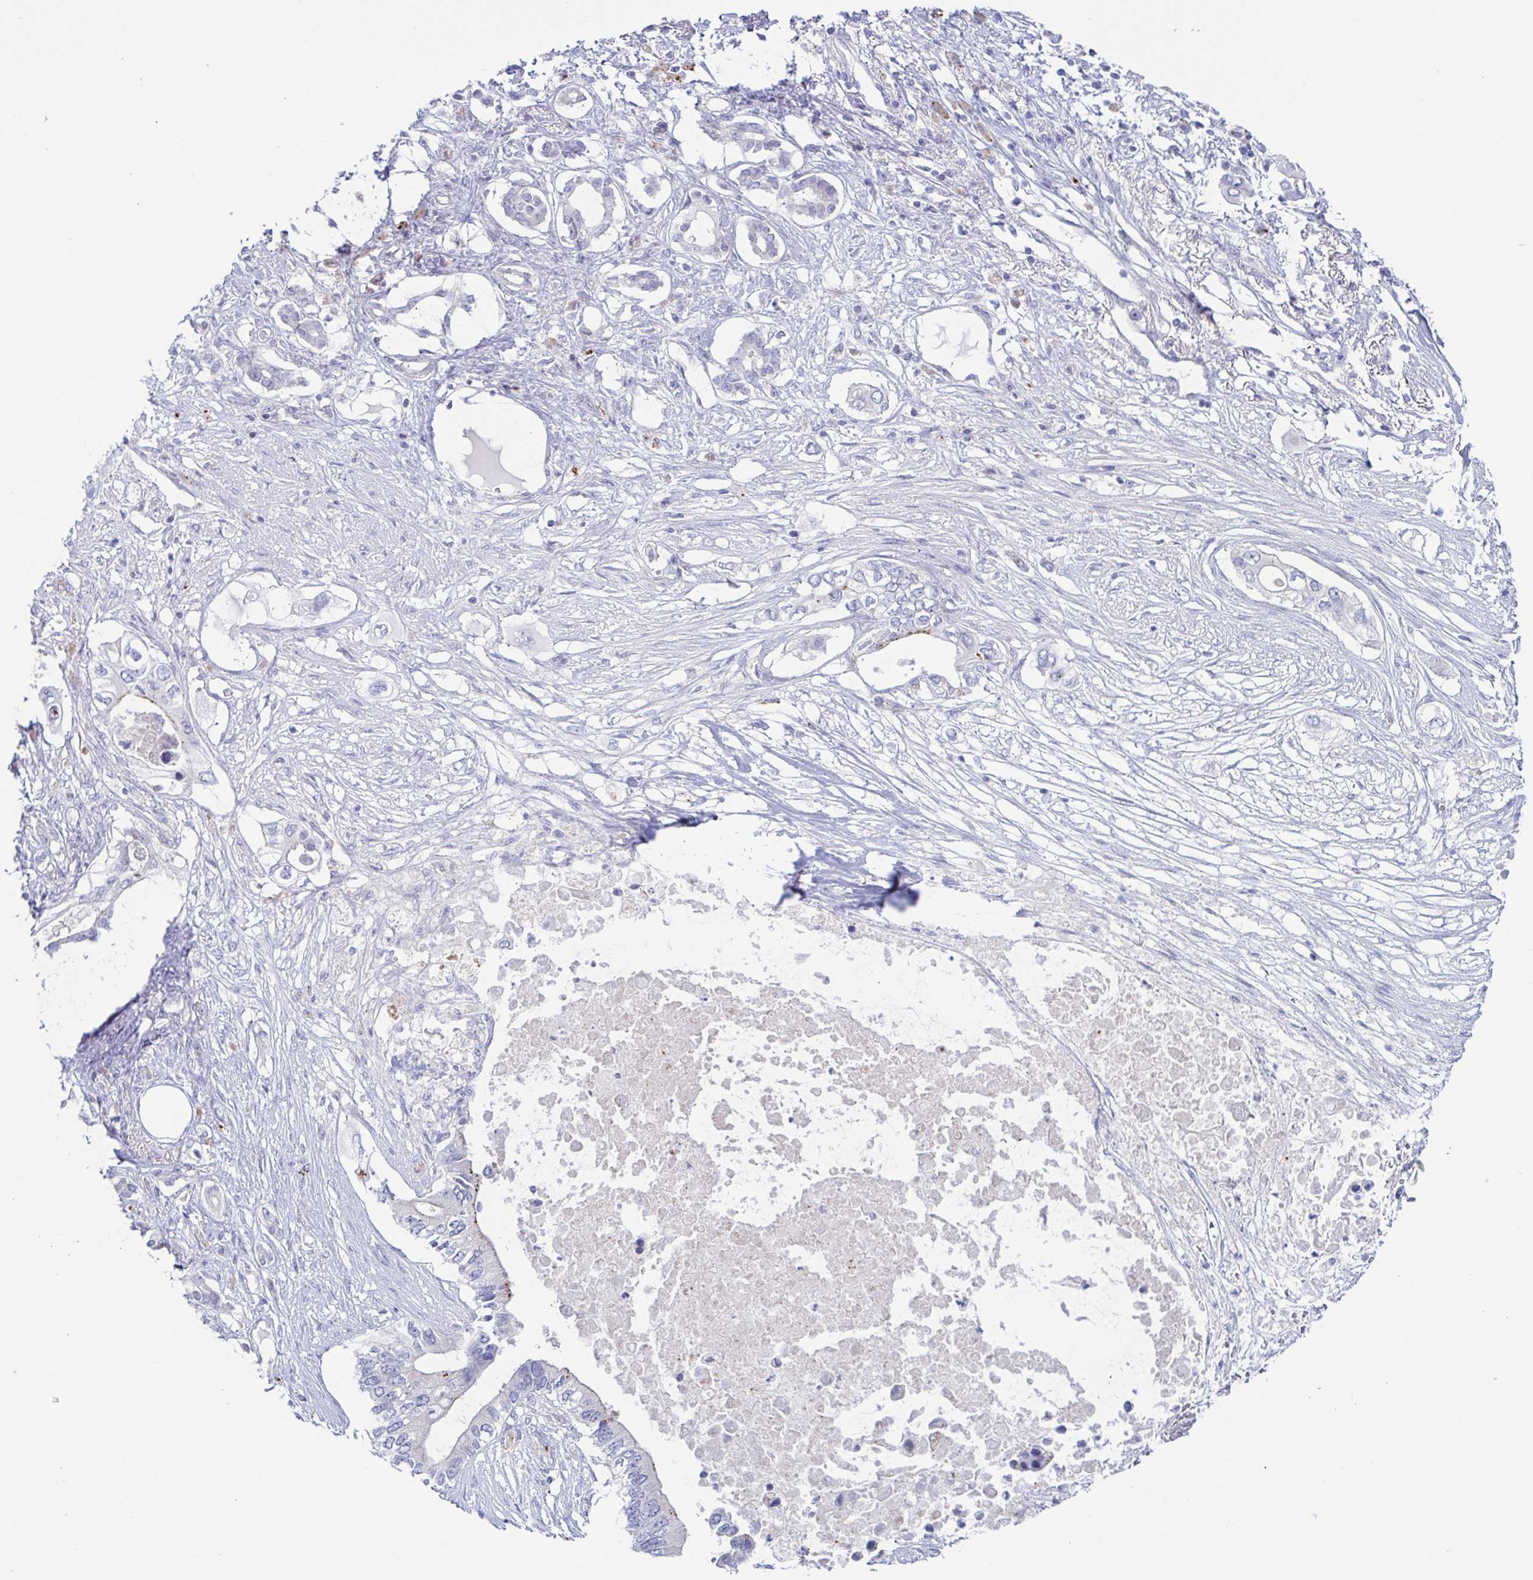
{"staining": {"intensity": "strong", "quantity": "<25%", "location": "cytoplasmic/membranous"}, "tissue": "pancreatic cancer", "cell_type": "Tumor cells", "image_type": "cancer", "snomed": [{"axis": "morphology", "description": "Adenocarcinoma, NOS"}, {"axis": "topography", "description": "Pancreas"}], "caption": "Tumor cells exhibit medium levels of strong cytoplasmic/membranous staining in about <25% of cells in human pancreatic cancer.", "gene": "HTR2A", "patient": {"sex": "female", "age": 63}}